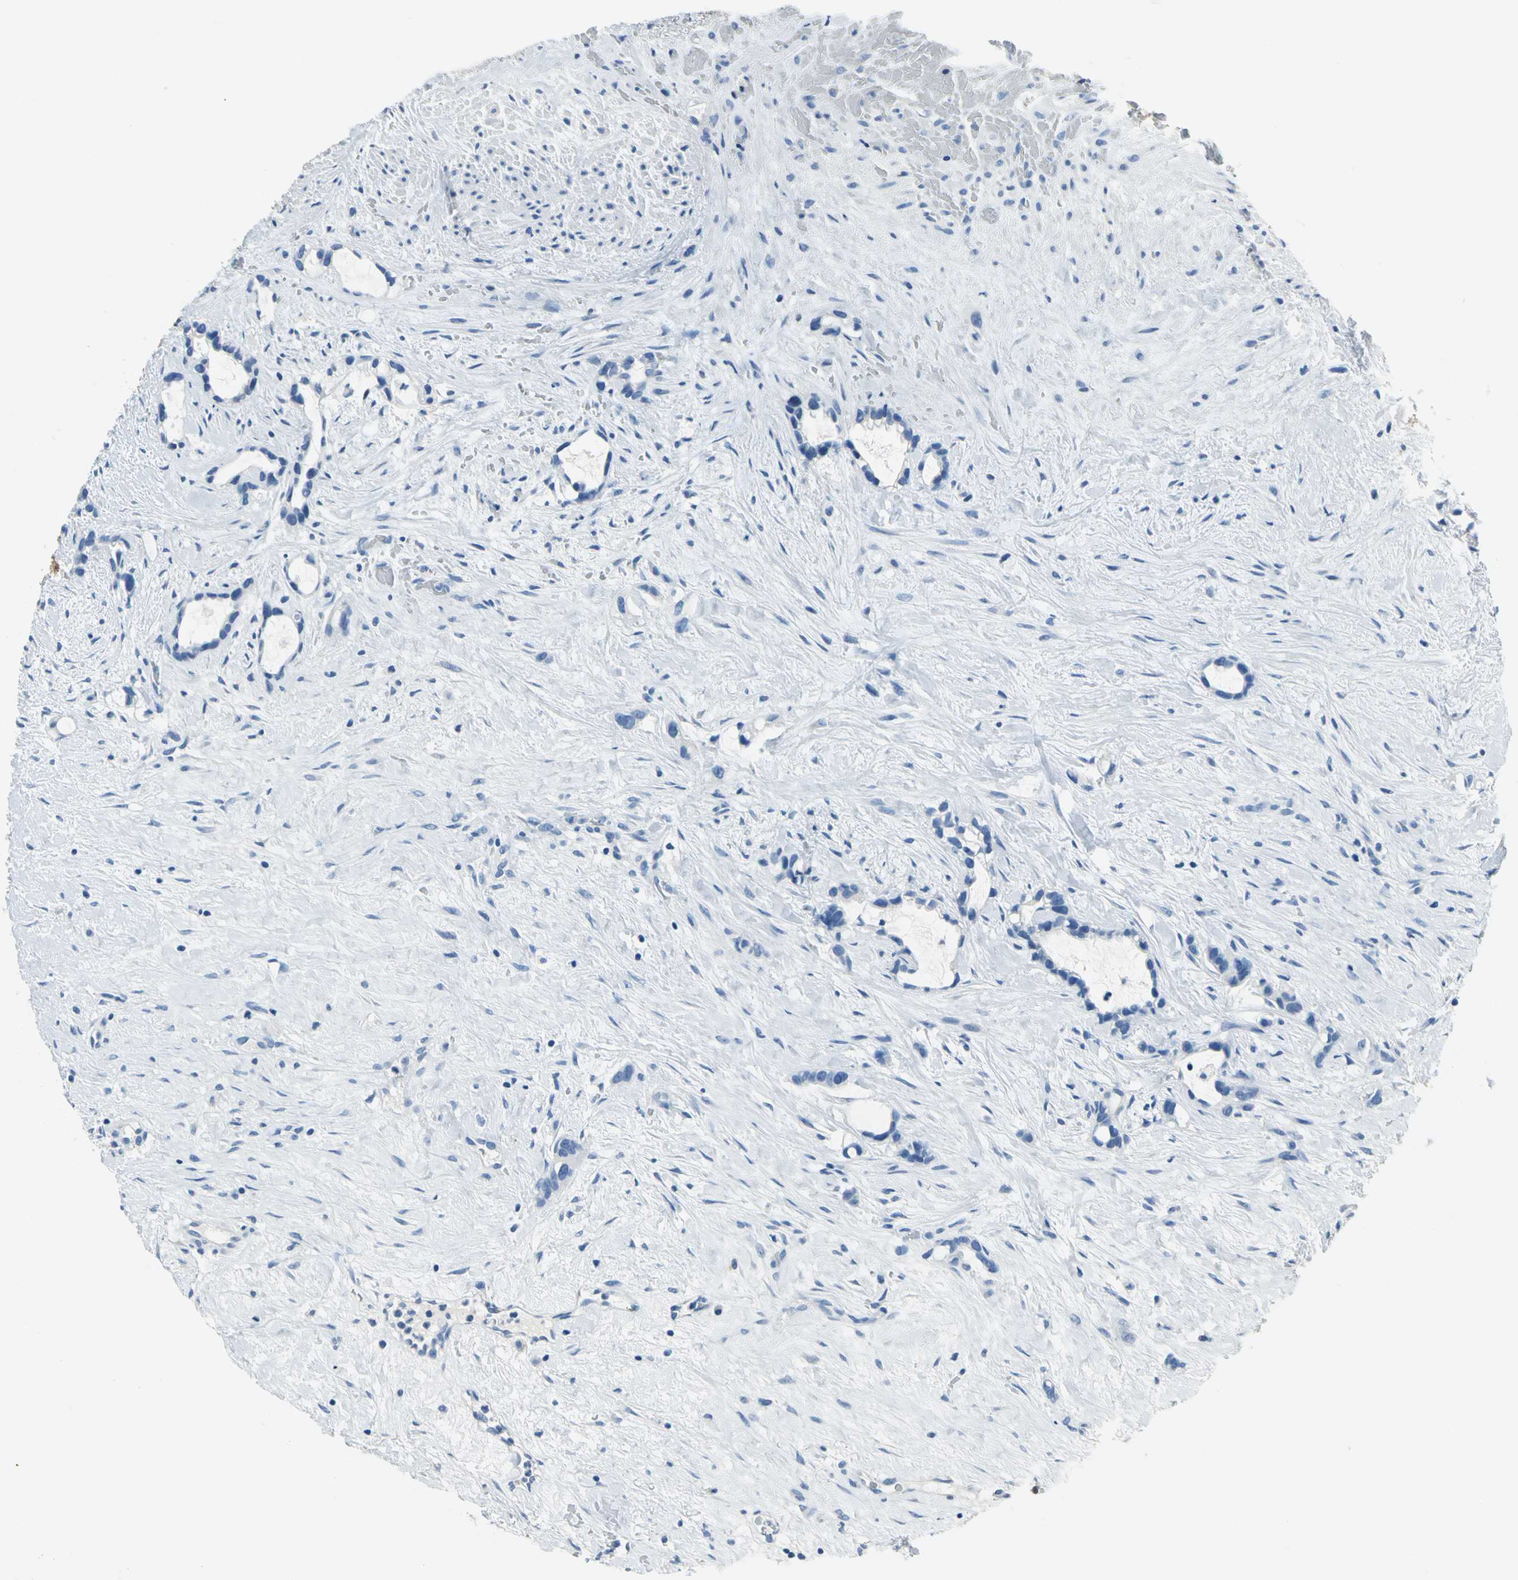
{"staining": {"intensity": "negative", "quantity": "none", "location": "none"}, "tissue": "liver cancer", "cell_type": "Tumor cells", "image_type": "cancer", "snomed": [{"axis": "morphology", "description": "Cholangiocarcinoma"}, {"axis": "topography", "description": "Liver"}], "caption": "A histopathology image of human liver cholangiocarcinoma is negative for staining in tumor cells.", "gene": "PKLR", "patient": {"sex": "female", "age": 65}}